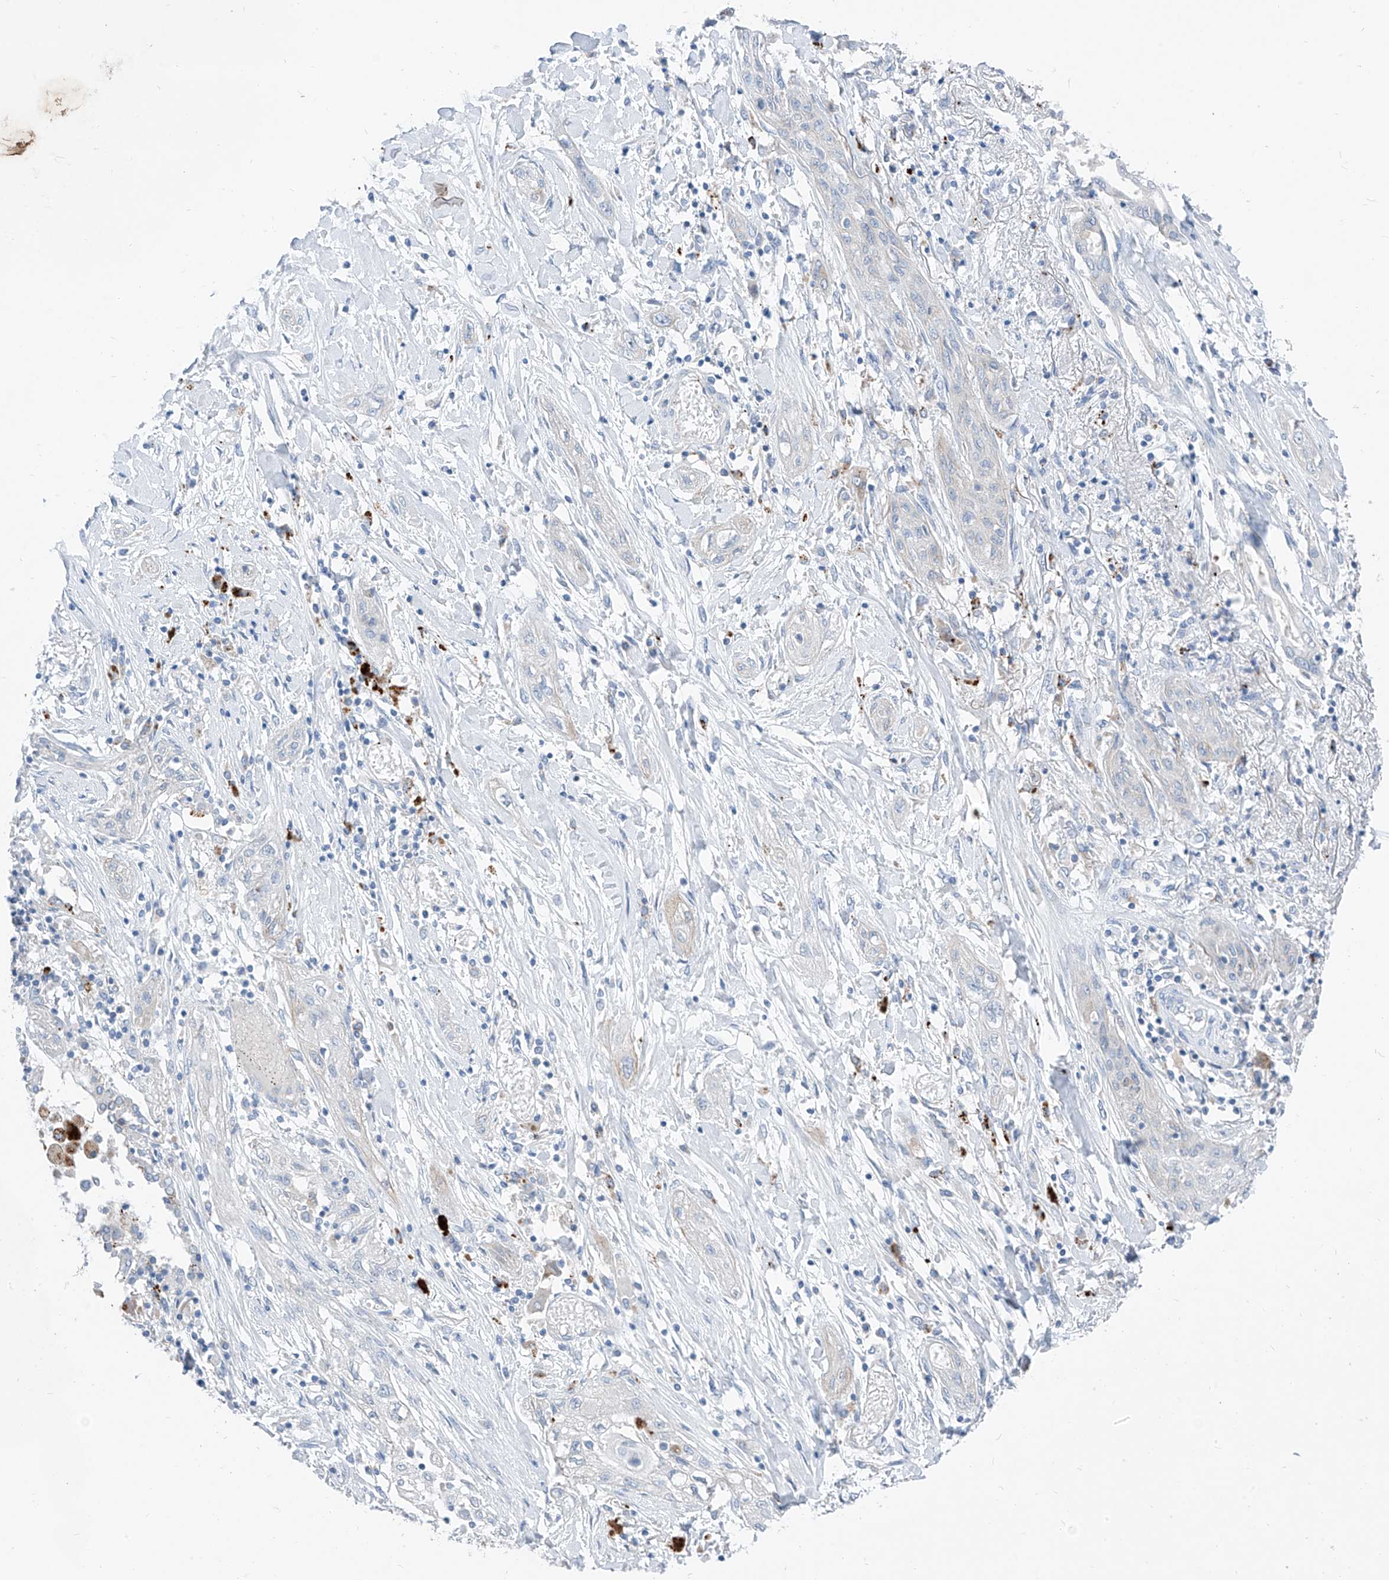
{"staining": {"intensity": "negative", "quantity": "none", "location": "none"}, "tissue": "lung cancer", "cell_type": "Tumor cells", "image_type": "cancer", "snomed": [{"axis": "morphology", "description": "Squamous cell carcinoma, NOS"}, {"axis": "topography", "description": "Lung"}], "caption": "The IHC micrograph has no significant expression in tumor cells of lung cancer tissue.", "gene": "GPR137C", "patient": {"sex": "female", "age": 47}}